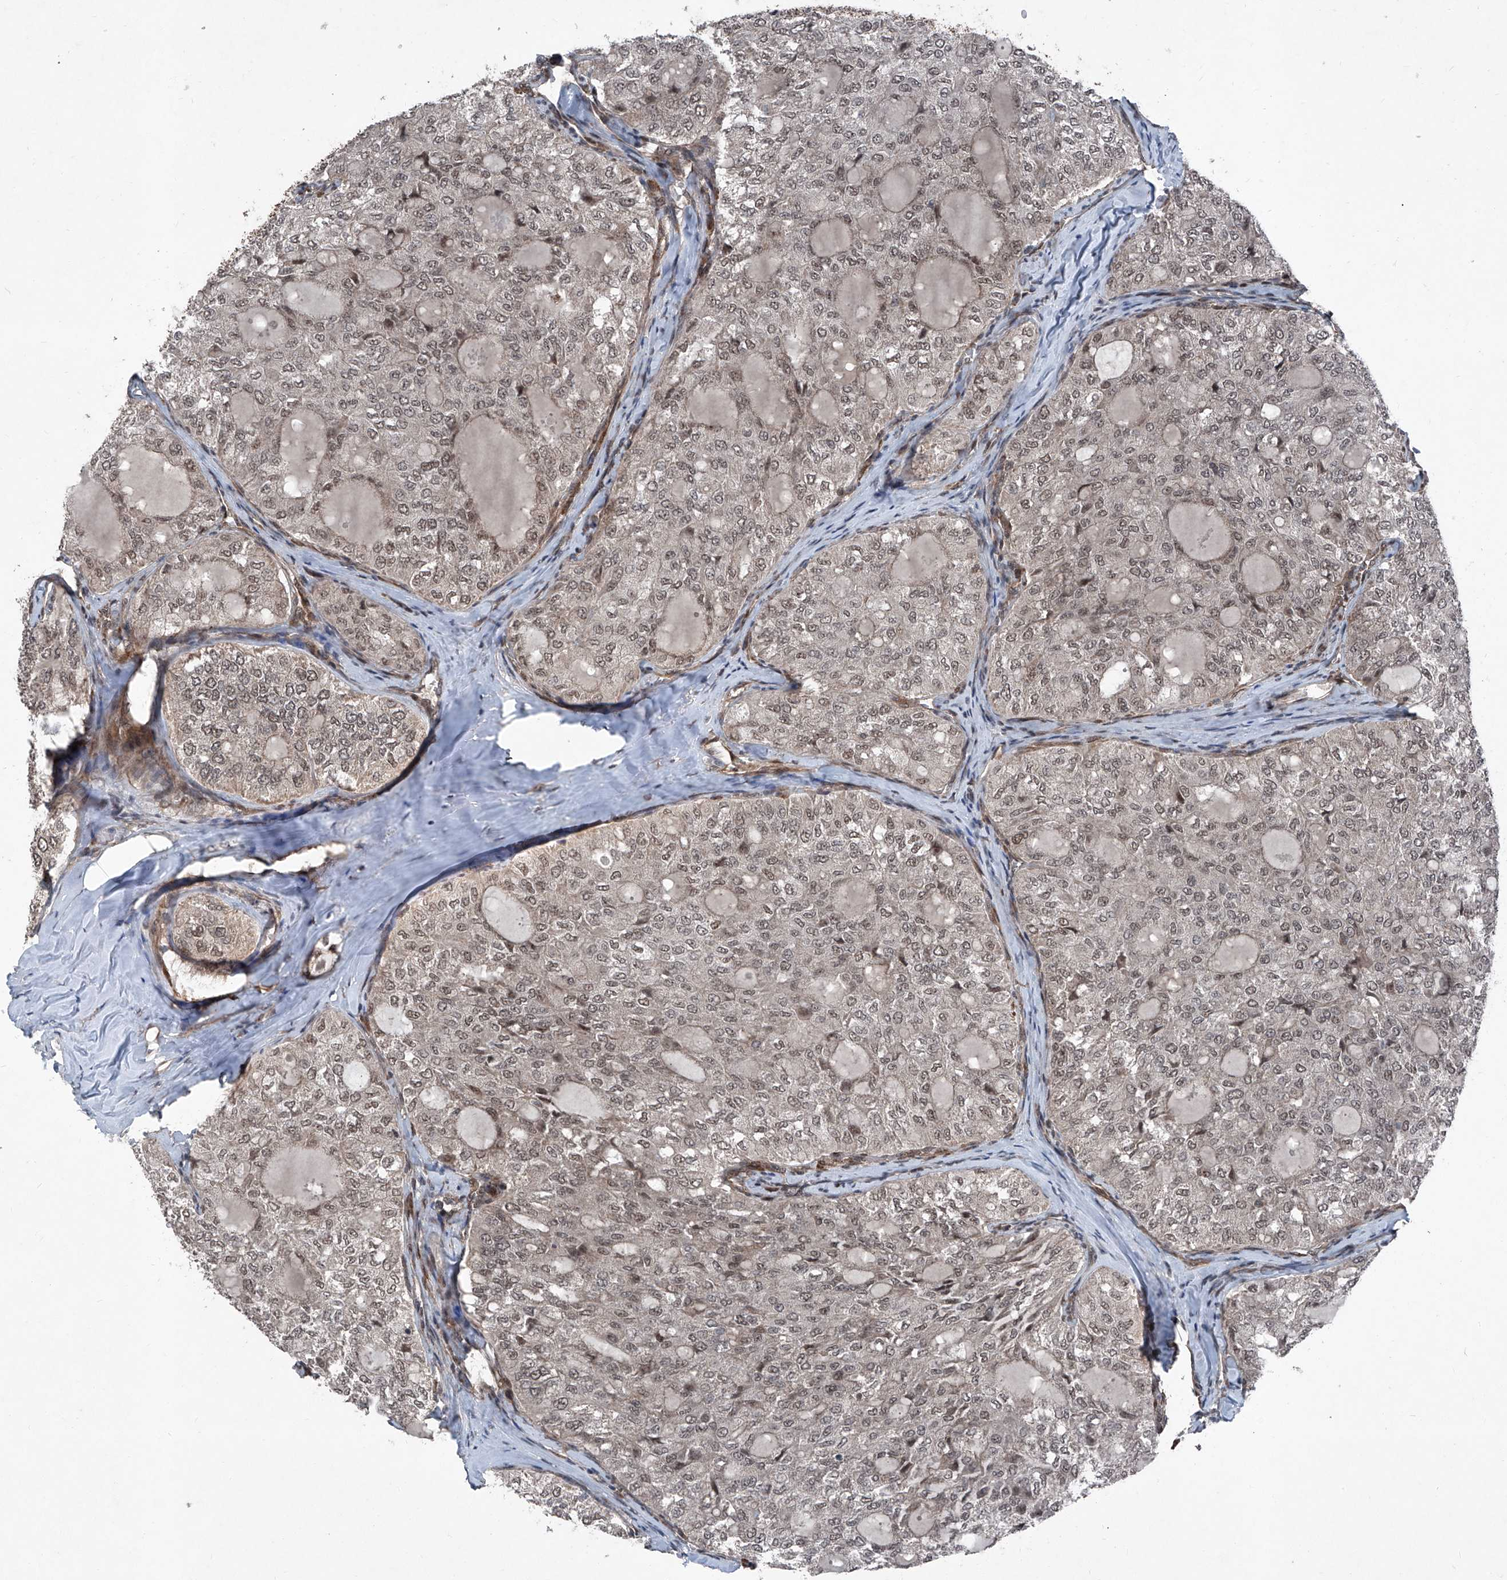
{"staining": {"intensity": "weak", "quantity": ">75%", "location": "nuclear"}, "tissue": "thyroid cancer", "cell_type": "Tumor cells", "image_type": "cancer", "snomed": [{"axis": "morphology", "description": "Follicular adenoma carcinoma, NOS"}, {"axis": "topography", "description": "Thyroid gland"}], "caption": "An IHC photomicrograph of neoplastic tissue is shown. Protein staining in brown shows weak nuclear positivity in thyroid cancer within tumor cells.", "gene": "COA7", "patient": {"sex": "male", "age": 75}}